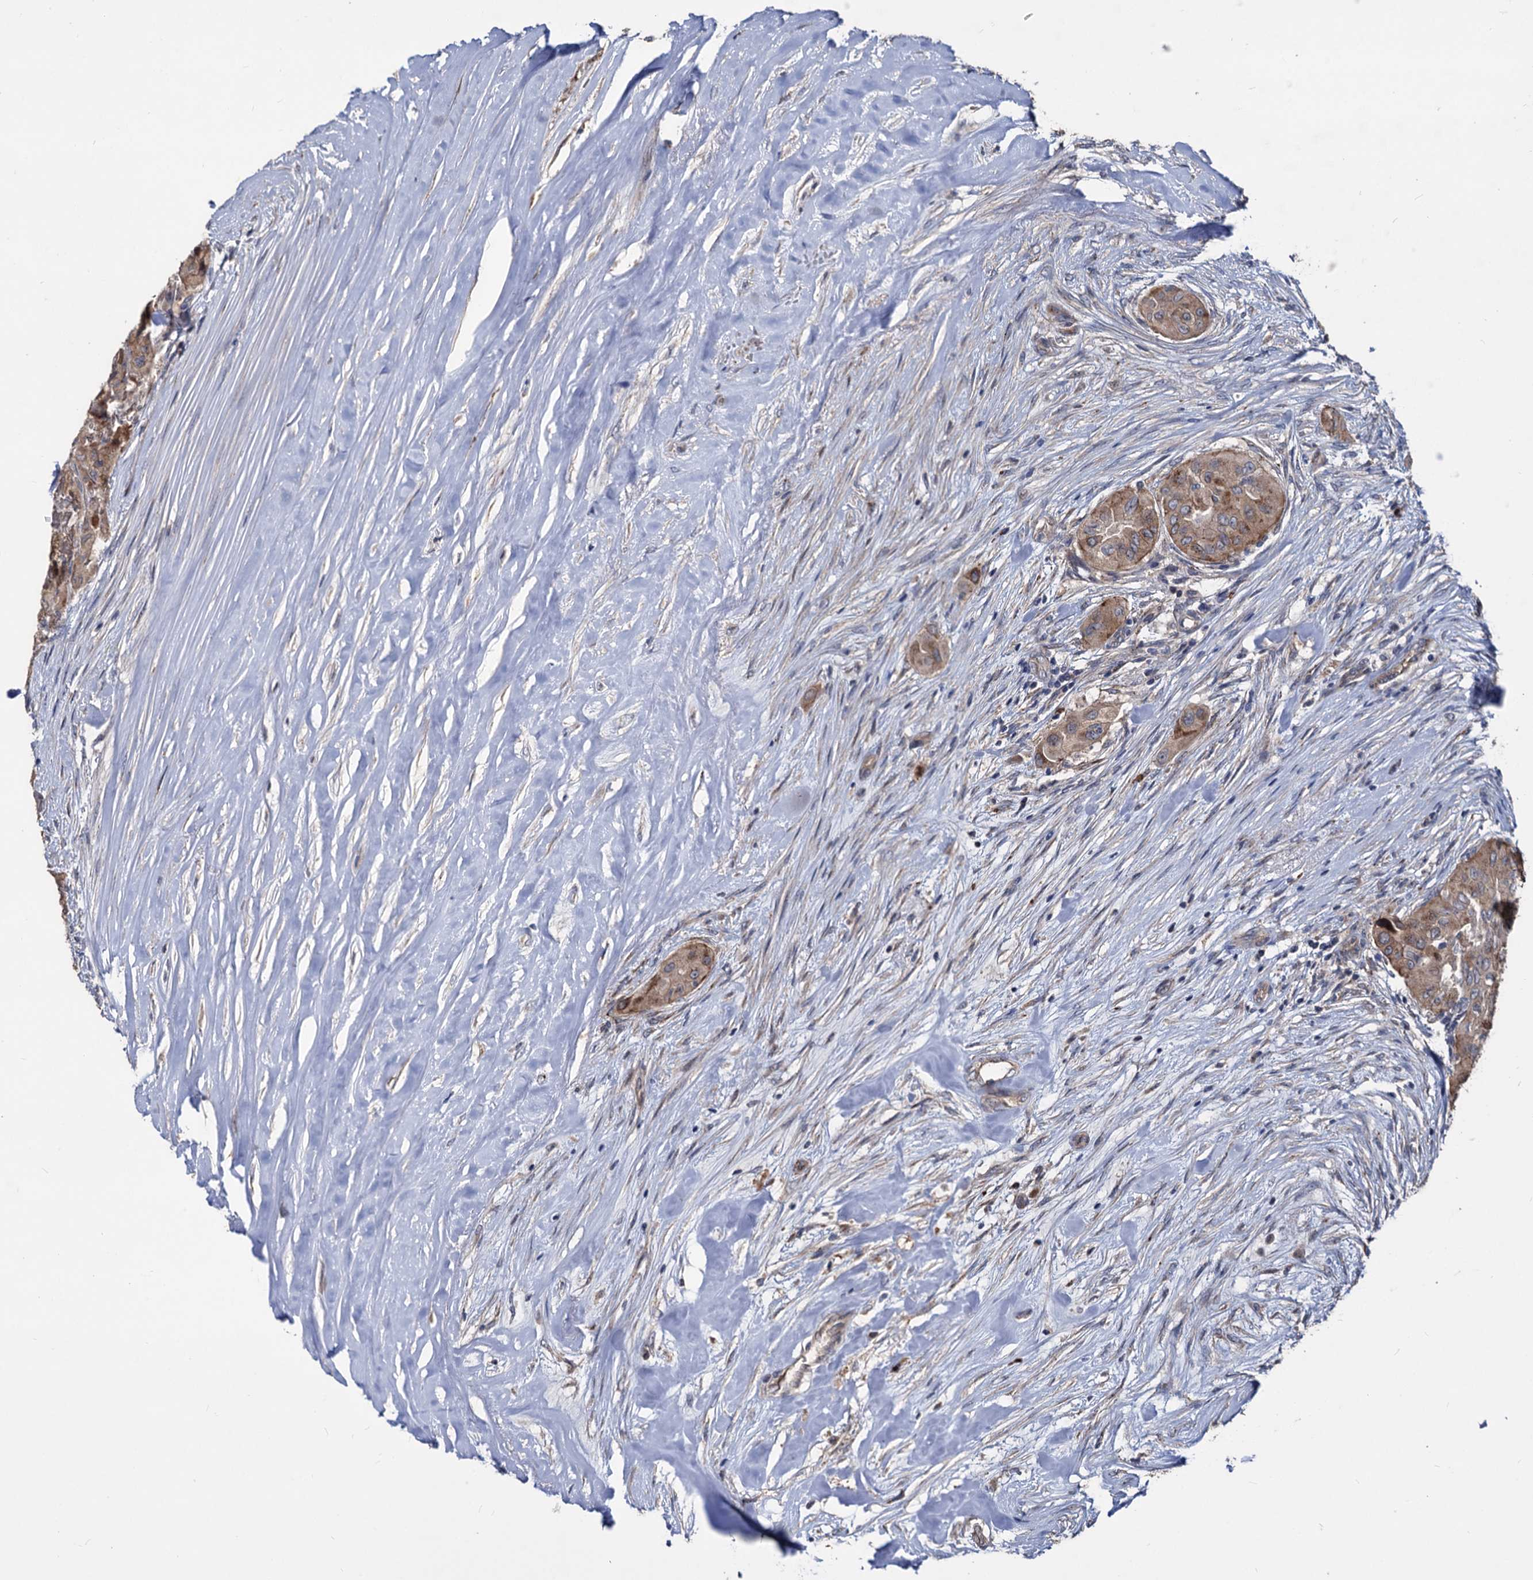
{"staining": {"intensity": "moderate", "quantity": ">75%", "location": "cytoplasmic/membranous"}, "tissue": "thyroid cancer", "cell_type": "Tumor cells", "image_type": "cancer", "snomed": [{"axis": "morphology", "description": "Papillary adenocarcinoma, NOS"}, {"axis": "topography", "description": "Thyroid gland"}], "caption": "Immunohistochemical staining of papillary adenocarcinoma (thyroid) reveals medium levels of moderate cytoplasmic/membranous staining in approximately >75% of tumor cells.", "gene": "SMAGP", "patient": {"sex": "female", "age": 59}}